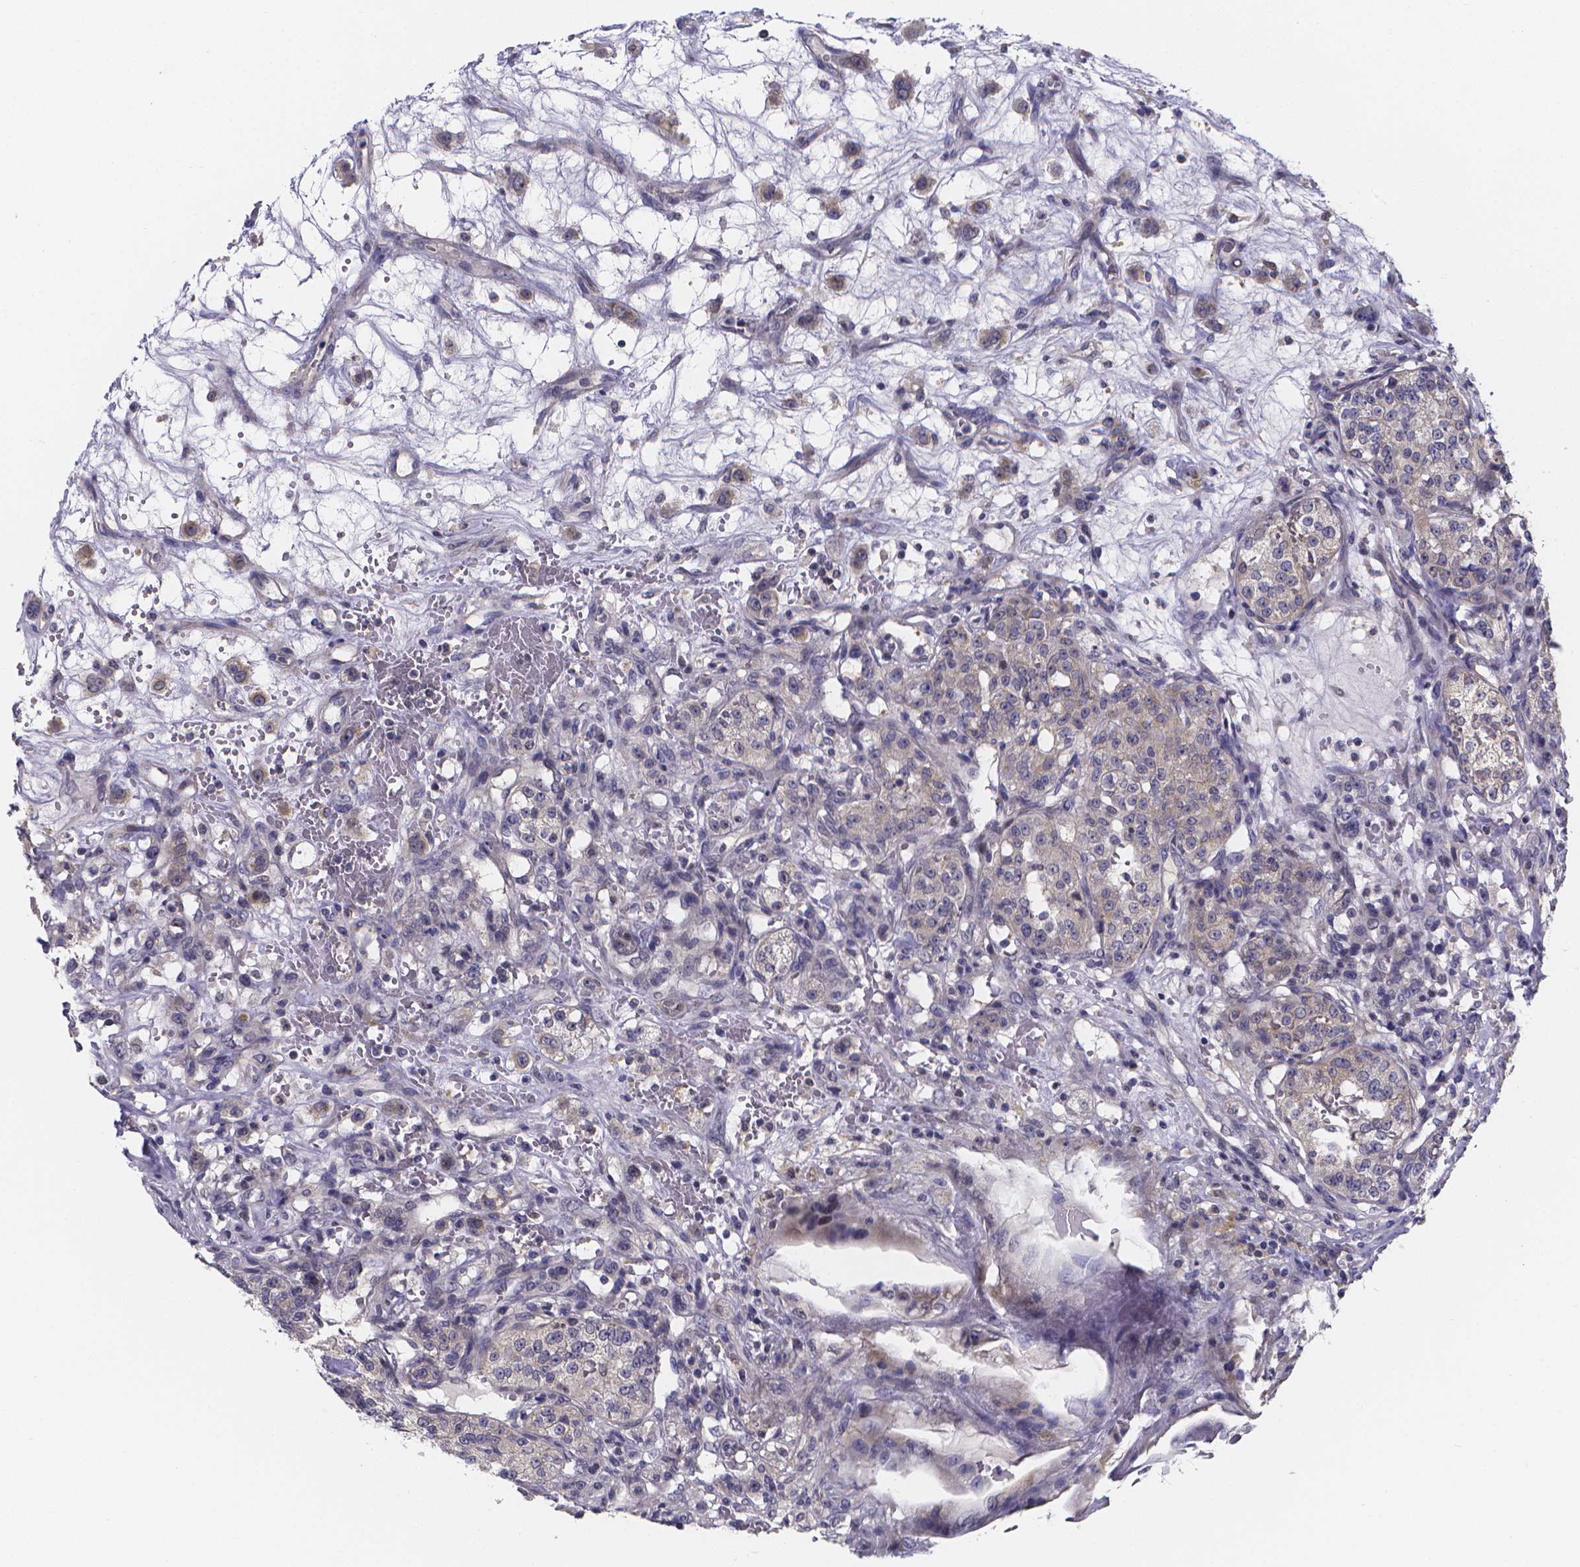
{"staining": {"intensity": "negative", "quantity": "none", "location": "none"}, "tissue": "renal cancer", "cell_type": "Tumor cells", "image_type": "cancer", "snomed": [{"axis": "morphology", "description": "Adenocarcinoma, NOS"}, {"axis": "topography", "description": "Kidney"}], "caption": "The image shows no staining of tumor cells in renal adenocarcinoma.", "gene": "PAH", "patient": {"sex": "female", "age": 63}}